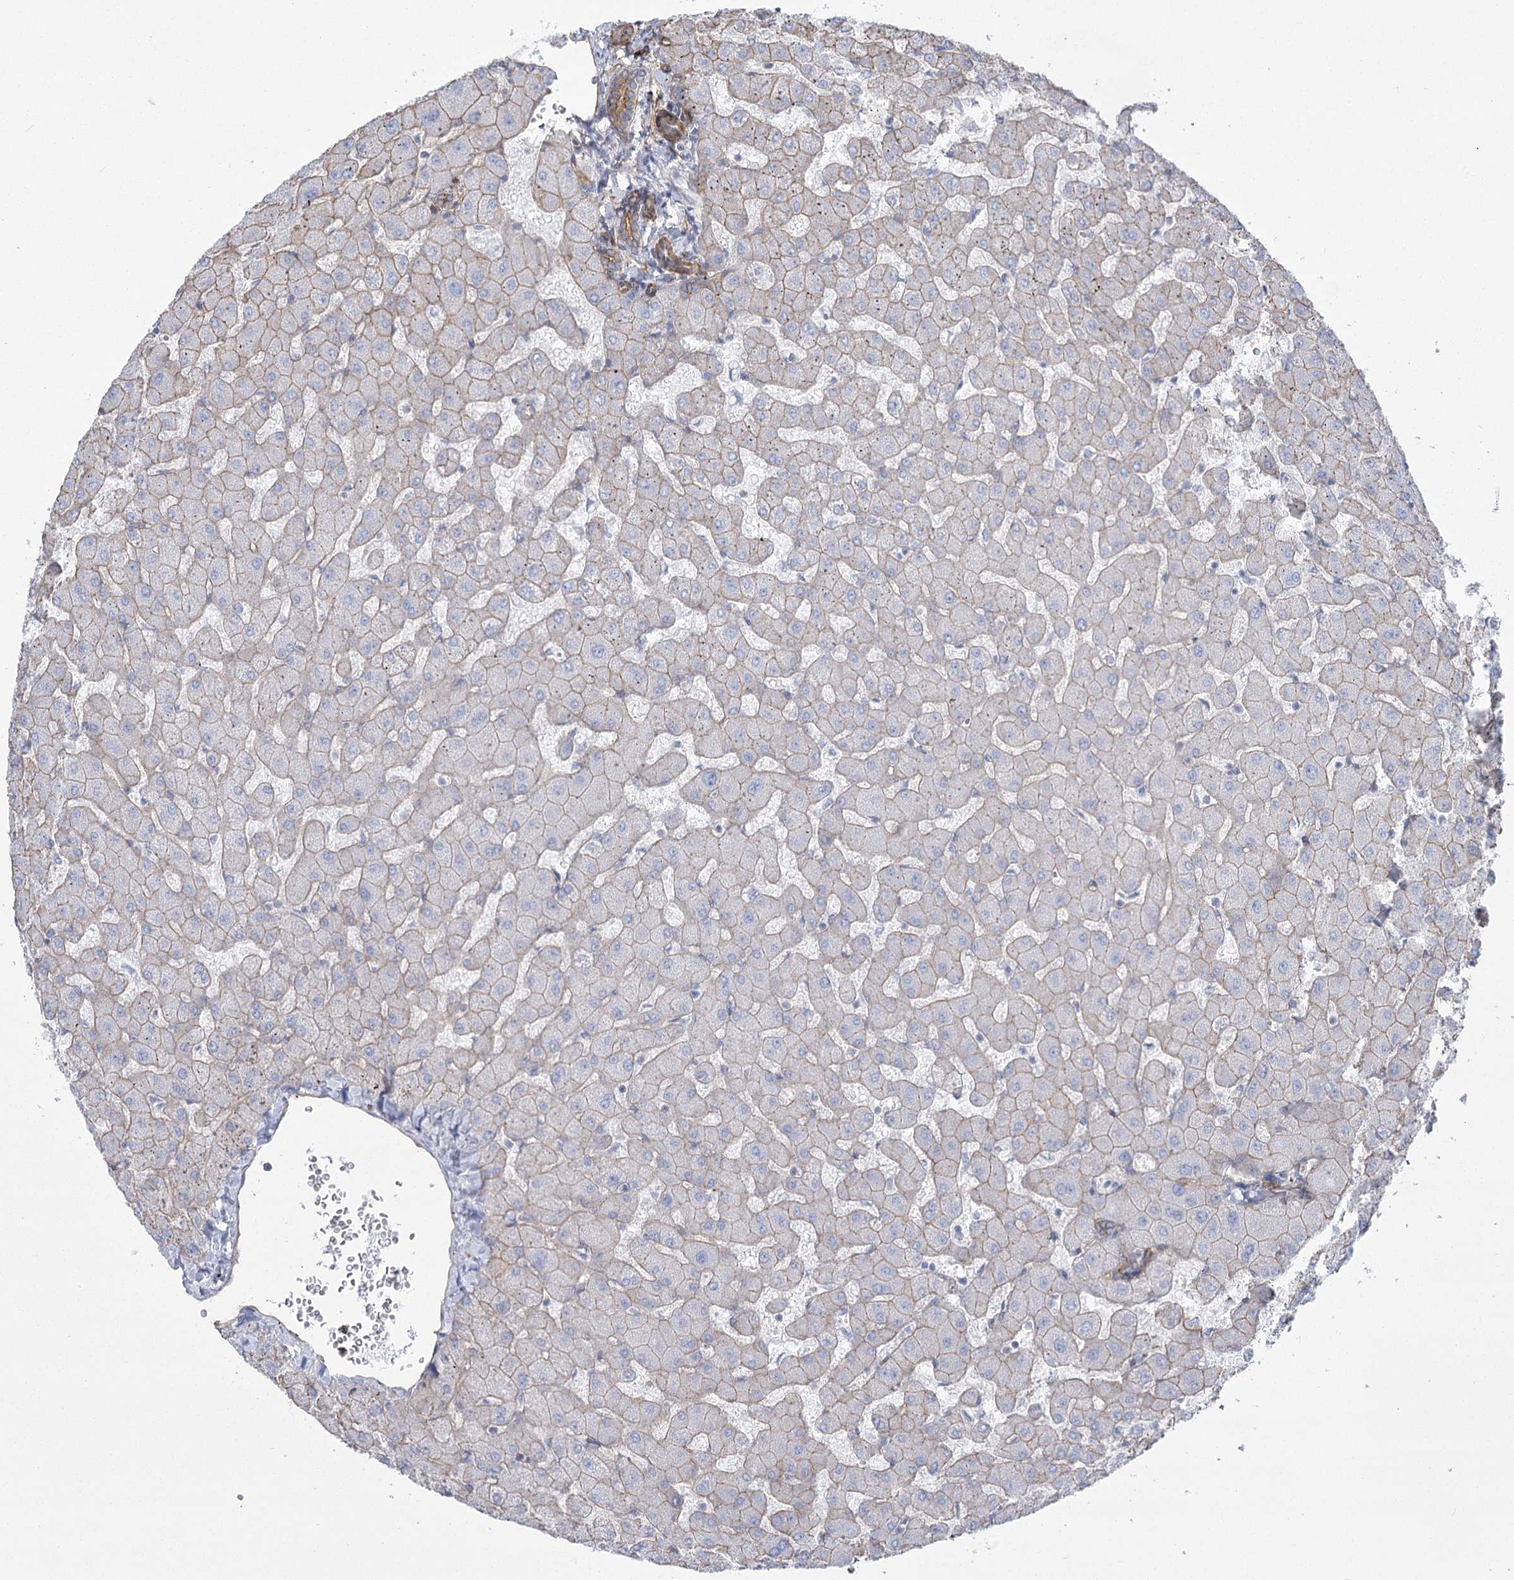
{"staining": {"intensity": "moderate", "quantity": "25%-75%", "location": "cytoplasmic/membranous"}, "tissue": "liver", "cell_type": "Cholangiocytes", "image_type": "normal", "snomed": [{"axis": "morphology", "description": "Normal tissue, NOS"}, {"axis": "topography", "description": "Liver"}], "caption": "This histopathology image reveals unremarkable liver stained with immunohistochemistry (IHC) to label a protein in brown. The cytoplasmic/membranous of cholangiocytes show moderate positivity for the protein. Nuclei are counter-stained blue.", "gene": "PLEKHA5", "patient": {"sex": "female", "age": 63}}